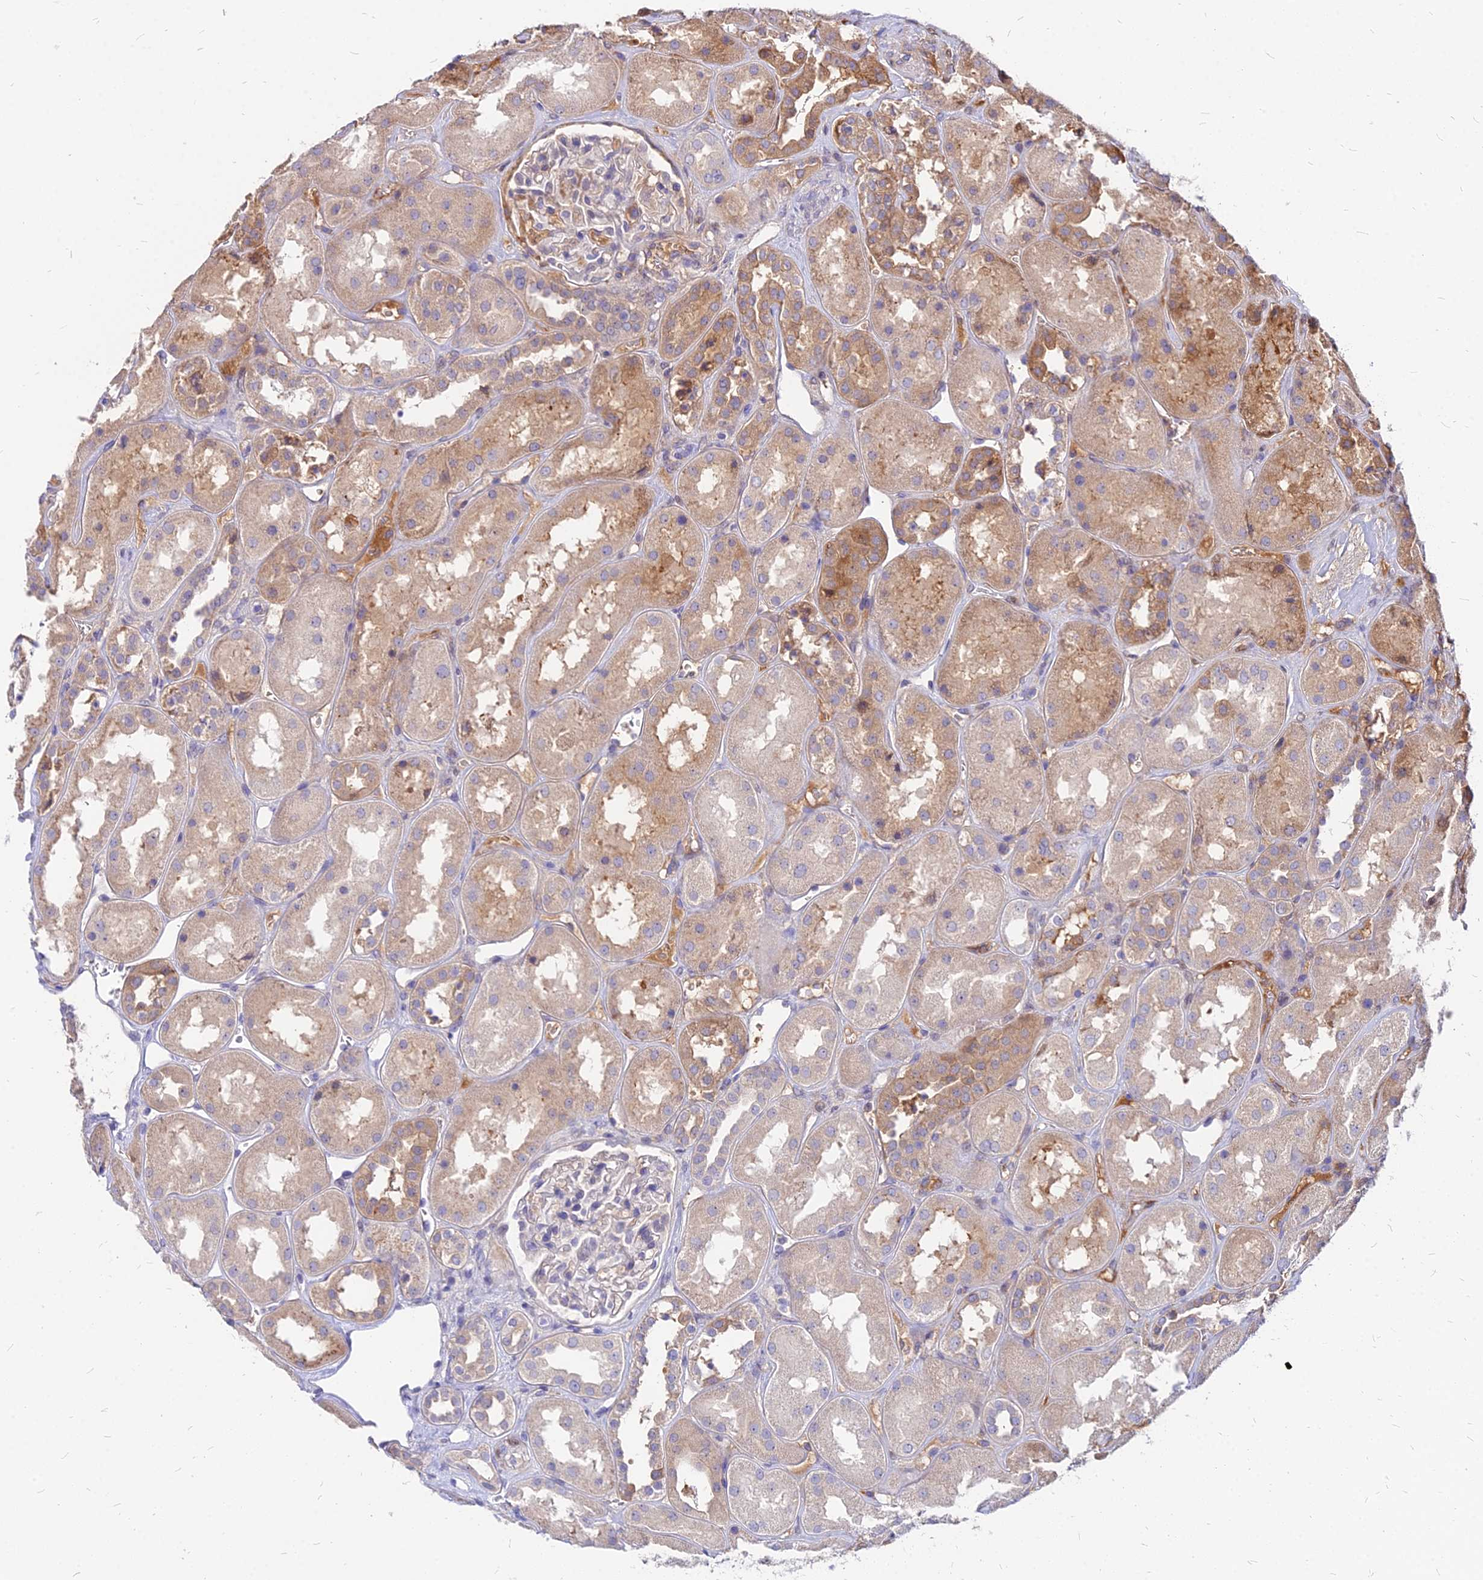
{"staining": {"intensity": "moderate", "quantity": "<25%", "location": "cytoplasmic/membranous"}, "tissue": "kidney", "cell_type": "Cells in glomeruli", "image_type": "normal", "snomed": [{"axis": "morphology", "description": "Normal tissue, NOS"}, {"axis": "topography", "description": "Kidney"}], "caption": "Protein staining of benign kidney shows moderate cytoplasmic/membranous staining in about <25% of cells in glomeruli. The staining was performed using DAB, with brown indicating positive protein expression. Nuclei are stained blue with hematoxylin.", "gene": "ACSM6", "patient": {"sex": "male", "age": 70}}